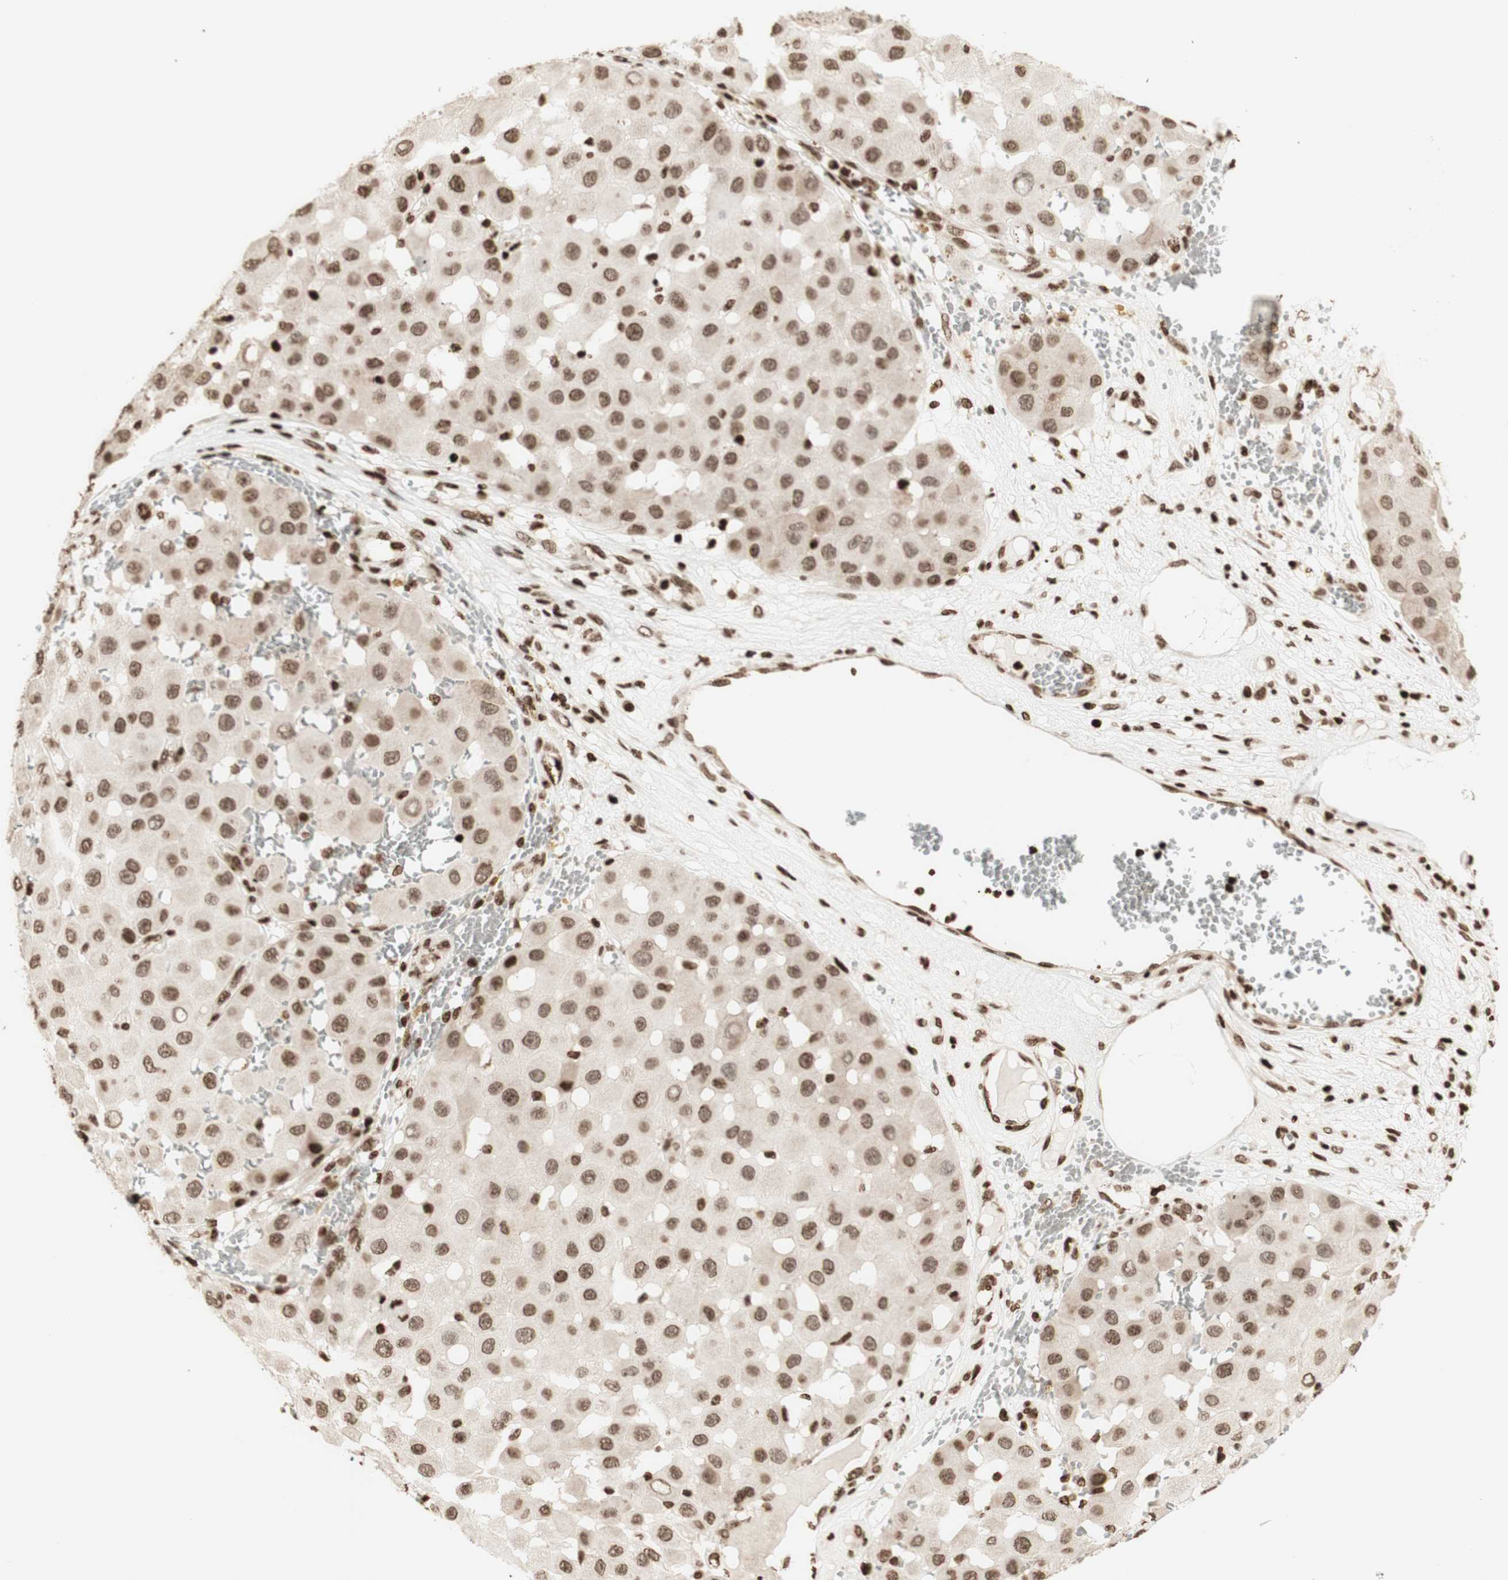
{"staining": {"intensity": "moderate", "quantity": ">75%", "location": "cytoplasmic/membranous,nuclear"}, "tissue": "melanoma", "cell_type": "Tumor cells", "image_type": "cancer", "snomed": [{"axis": "morphology", "description": "Malignant melanoma, NOS"}, {"axis": "topography", "description": "Skin"}], "caption": "Human malignant melanoma stained with a protein marker exhibits moderate staining in tumor cells.", "gene": "NCAPD2", "patient": {"sex": "female", "age": 81}}